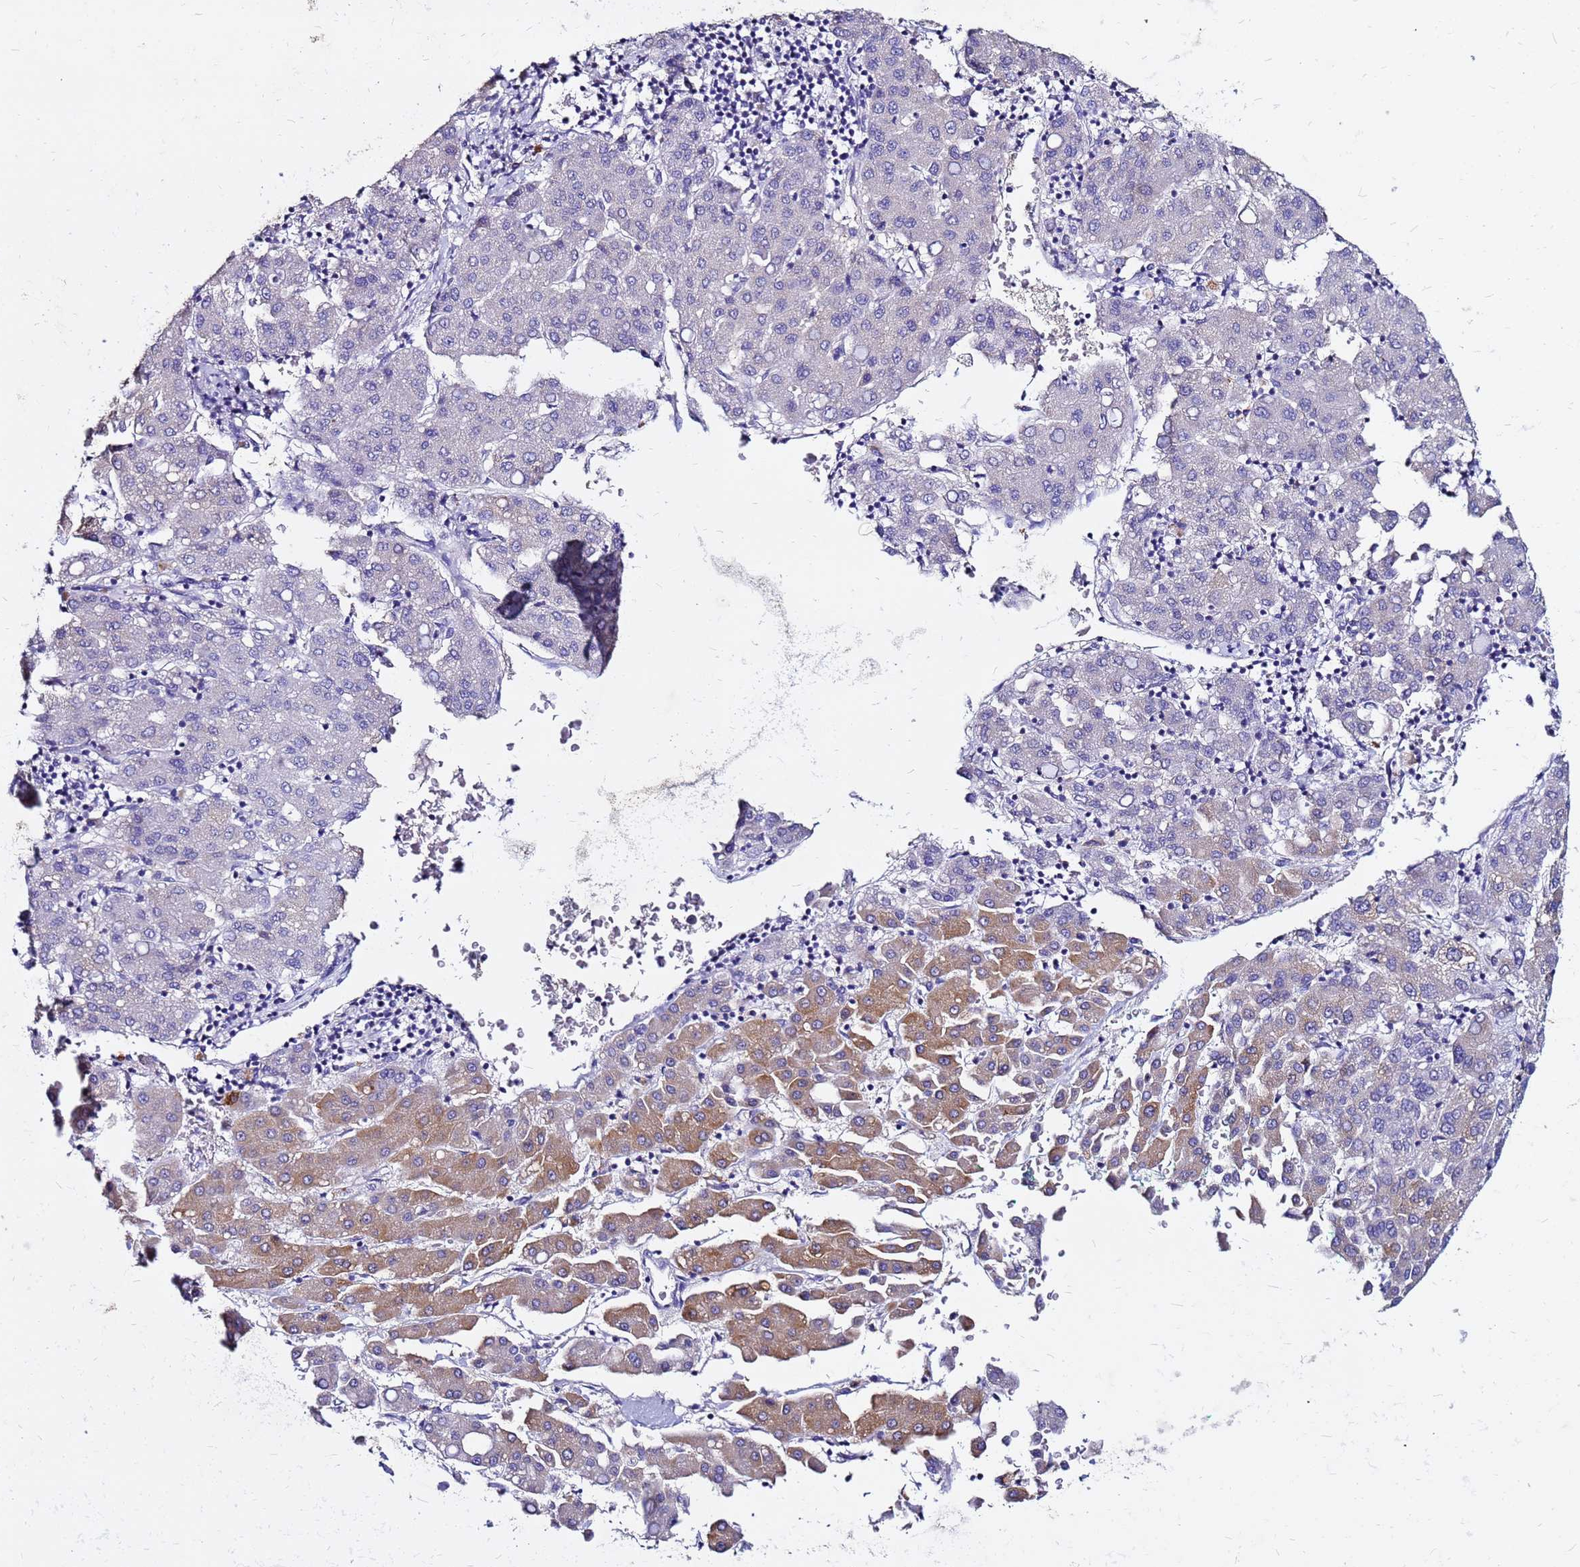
{"staining": {"intensity": "moderate", "quantity": "<25%", "location": "cytoplasmic/membranous"}, "tissue": "liver cancer", "cell_type": "Tumor cells", "image_type": "cancer", "snomed": [{"axis": "morphology", "description": "Carcinoma, Hepatocellular, NOS"}, {"axis": "topography", "description": "Liver"}], "caption": "Immunohistochemistry image of liver cancer (hepatocellular carcinoma) stained for a protein (brown), which reveals low levels of moderate cytoplasmic/membranous positivity in approximately <25% of tumor cells.", "gene": "FAM183A", "patient": {"sex": "male", "age": 65}}